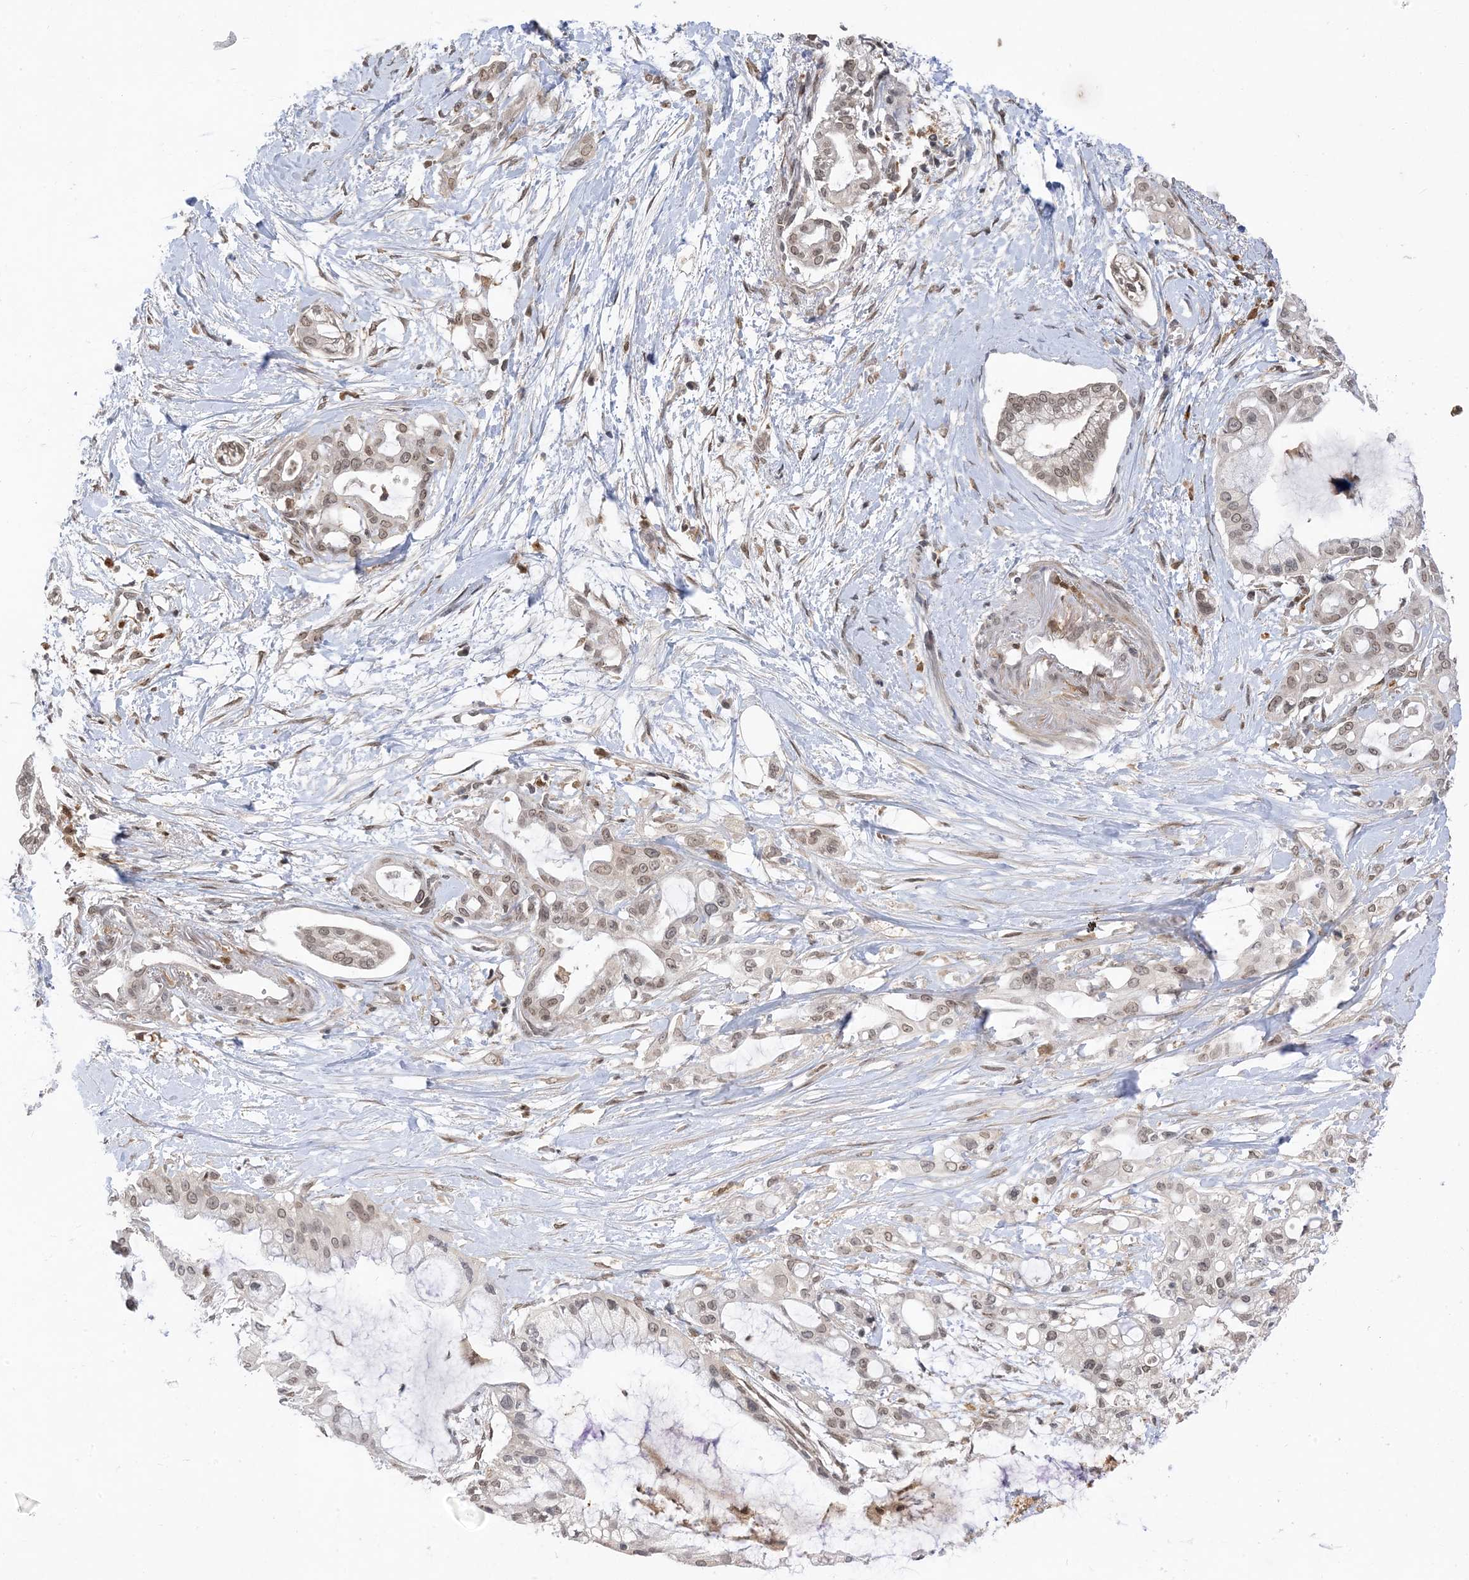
{"staining": {"intensity": "weak", "quantity": "<25%", "location": "nuclear"}, "tissue": "pancreatic cancer", "cell_type": "Tumor cells", "image_type": "cancer", "snomed": [{"axis": "morphology", "description": "Adenocarcinoma, NOS"}, {"axis": "topography", "description": "Pancreas"}], "caption": "DAB immunohistochemical staining of pancreatic cancer displays no significant positivity in tumor cells. (Stains: DAB (3,3'-diaminobenzidine) immunohistochemistry (IHC) with hematoxylin counter stain, Microscopy: brightfield microscopy at high magnification).", "gene": "NAGK", "patient": {"sex": "male", "age": 68}}